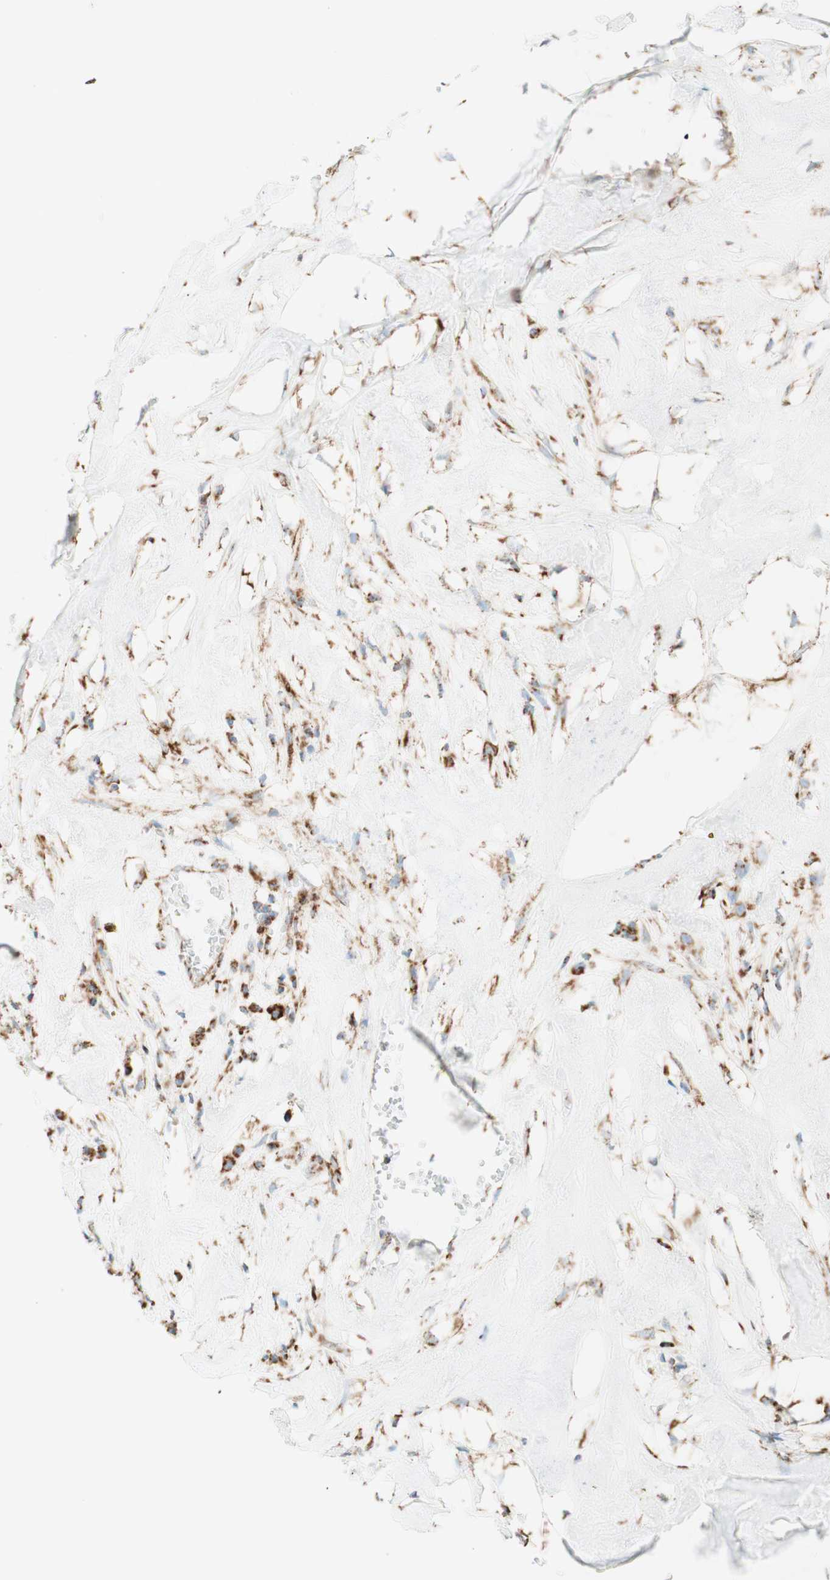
{"staining": {"intensity": "strong", "quantity": ">75%", "location": "cytoplasmic/membranous"}, "tissue": "head and neck cancer", "cell_type": "Tumor cells", "image_type": "cancer", "snomed": [{"axis": "morphology", "description": "Adenocarcinoma, NOS"}, {"axis": "topography", "description": "Salivary gland"}, {"axis": "topography", "description": "Head-Neck"}], "caption": "This image displays immunohistochemistry (IHC) staining of head and neck cancer (adenocarcinoma), with high strong cytoplasmic/membranous positivity in approximately >75% of tumor cells.", "gene": "TOMM20", "patient": {"sex": "female", "age": 65}}